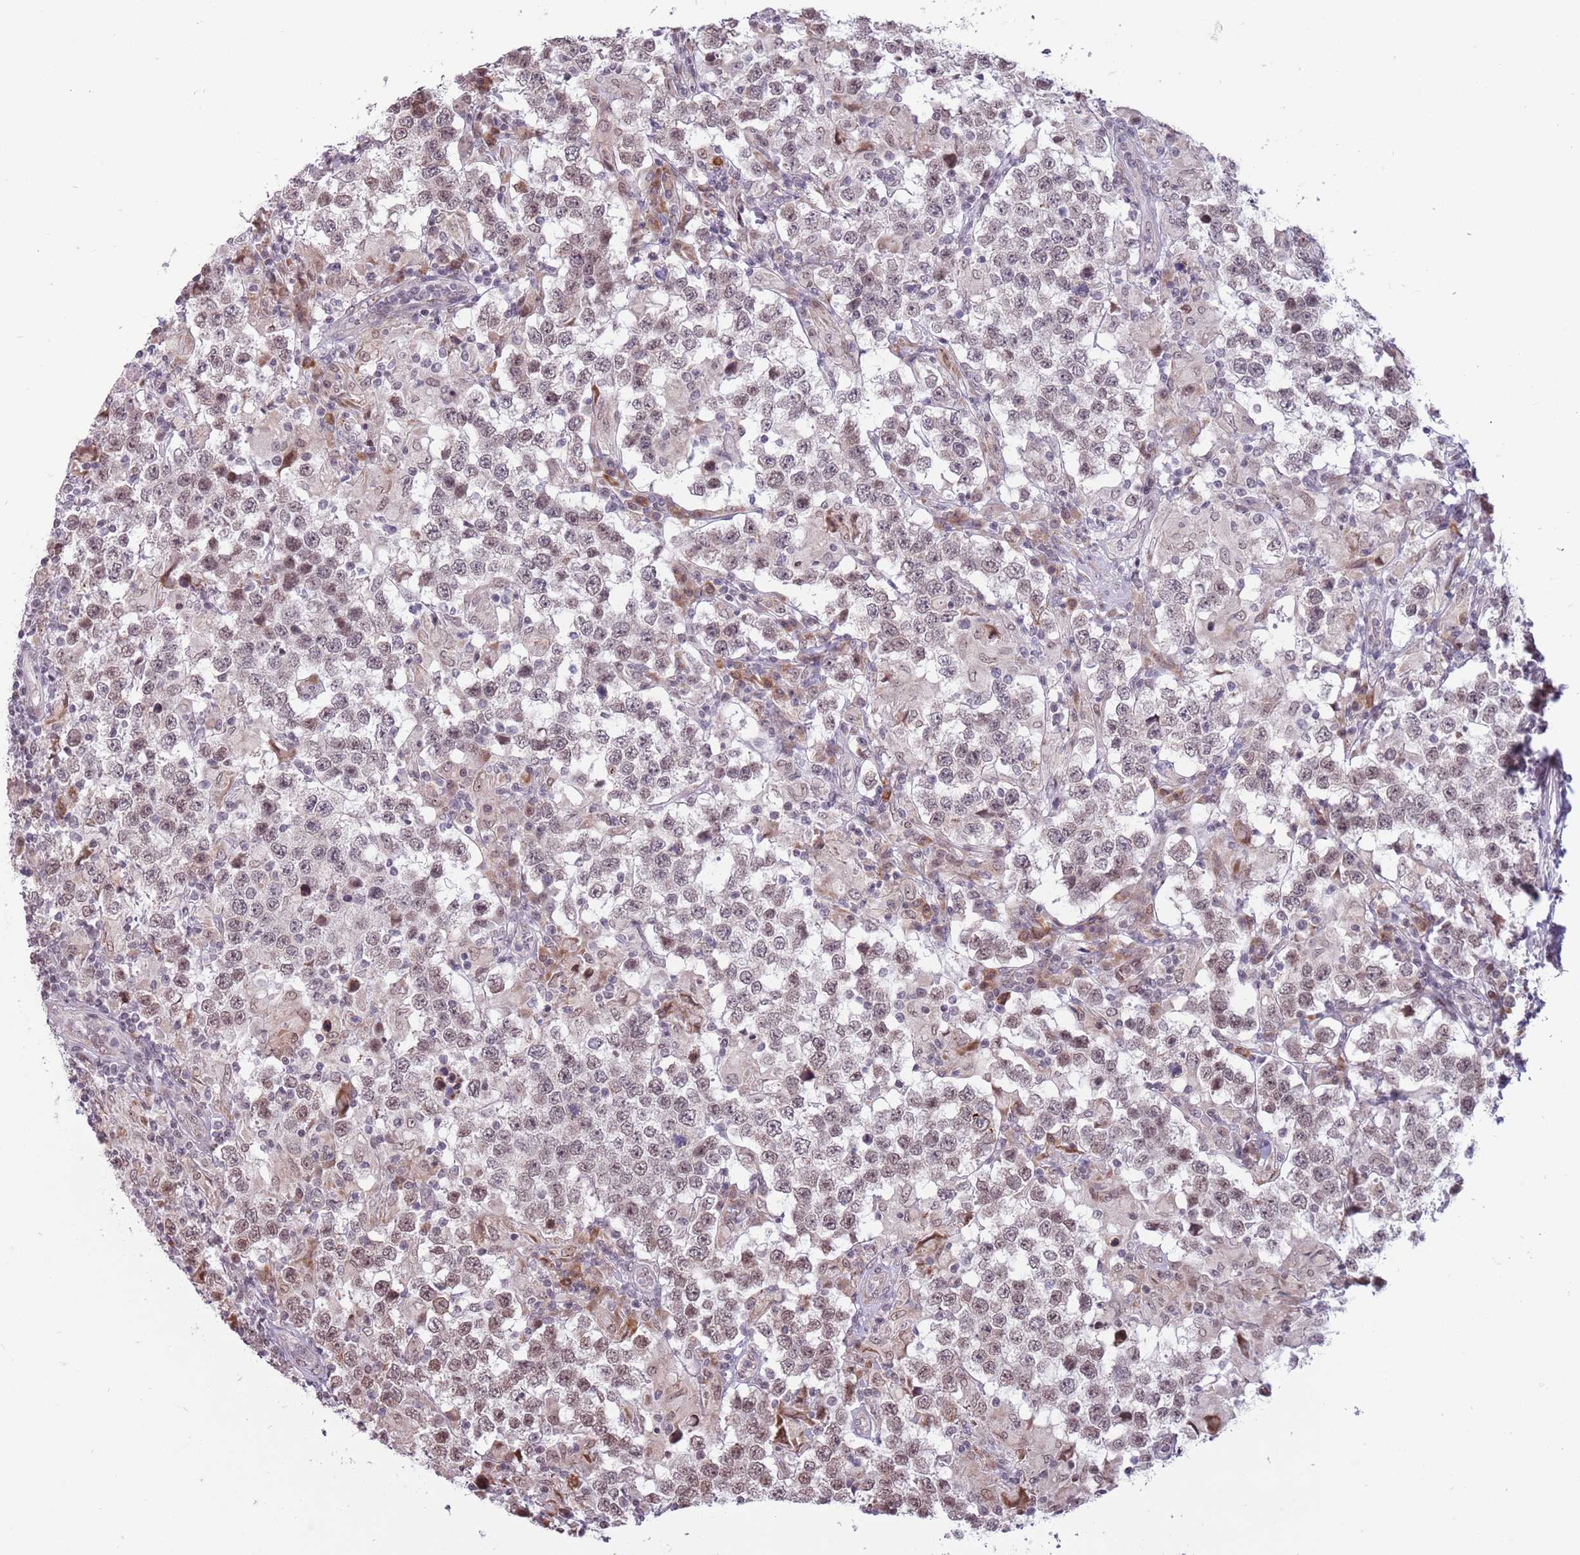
{"staining": {"intensity": "weak", "quantity": "25%-75%", "location": "nuclear"}, "tissue": "testis cancer", "cell_type": "Tumor cells", "image_type": "cancer", "snomed": [{"axis": "morphology", "description": "Seminoma, NOS"}, {"axis": "morphology", "description": "Carcinoma, Embryonal, NOS"}, {"axis": "topography", "description": "Testis"}], "caption": "Immunohistochemical staining of human testis cancer exhibits low levels of weak nuclear protein expression in approximately 25%-75% of tumor cells. The protein of interest is stained brown, and the nuclei are stained in blue (DAB (3,3'-diaminobenzidine) IHC with brightfield microscopy, high magnification).", "gene": "BARD1", "patient": {"sex": "male", "age": 41}}